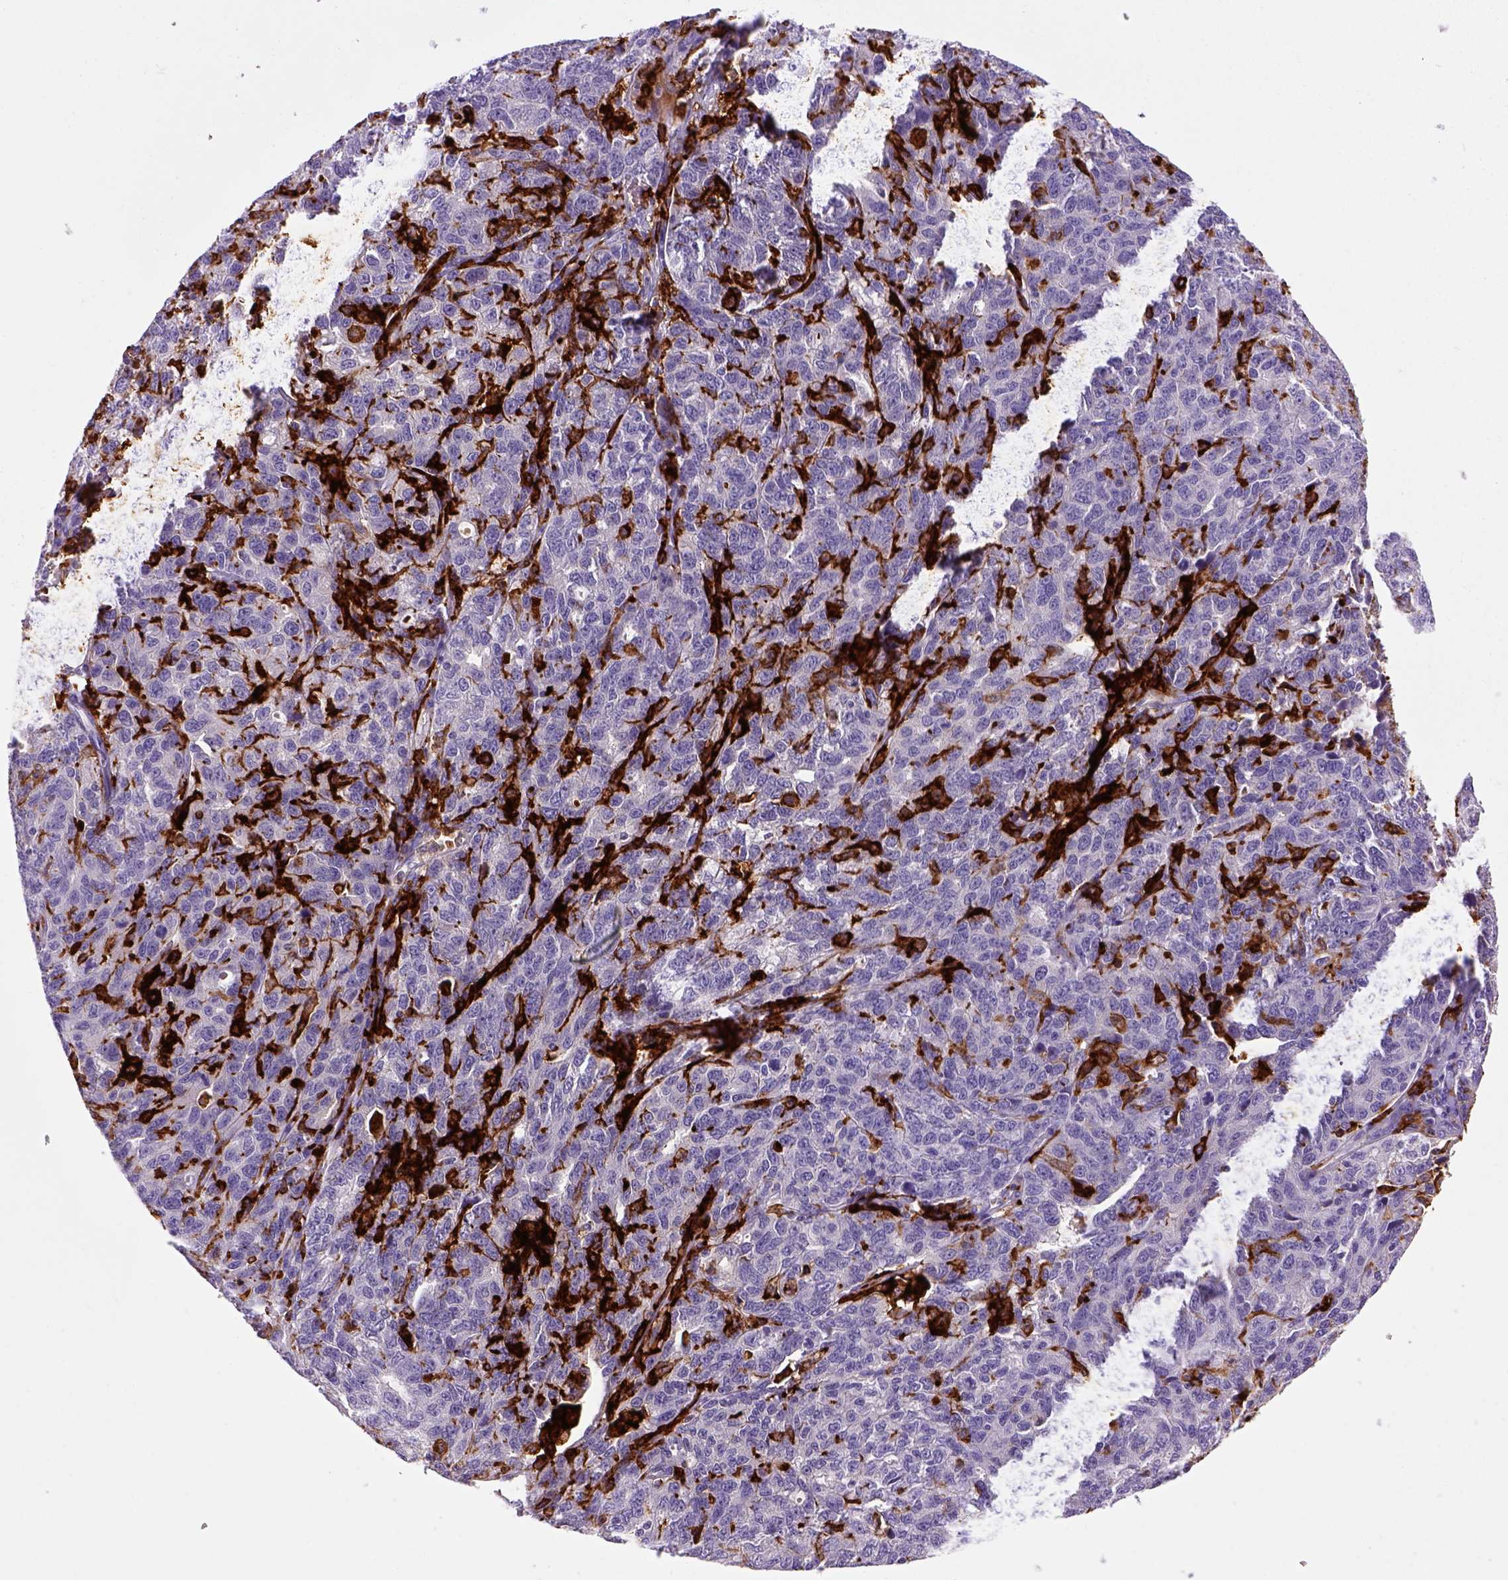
{"staining": {"intensity": "negative", "quantity": "none", "location": "none"}, "tissue": "ovarian cancer", "cell_type": "Tumor cells", "image_type": "cancer", "snomed": [{"axis": "morphology", "description": "Cystadenocarcinoma, serous, NOS"}, {"axis": "topography", "description": "Ovary"}], "caption": "The photomicrograph shows no significant staining in tumor cells of ovarian serous cystadenocarcinoma. (DAB (3,3'-diaminobenzidine) immunohistochemistry visualized using brightfield microscopy, high magnification).", "gene": "CD14", "patient": {"sex": "female", "age": 71}}